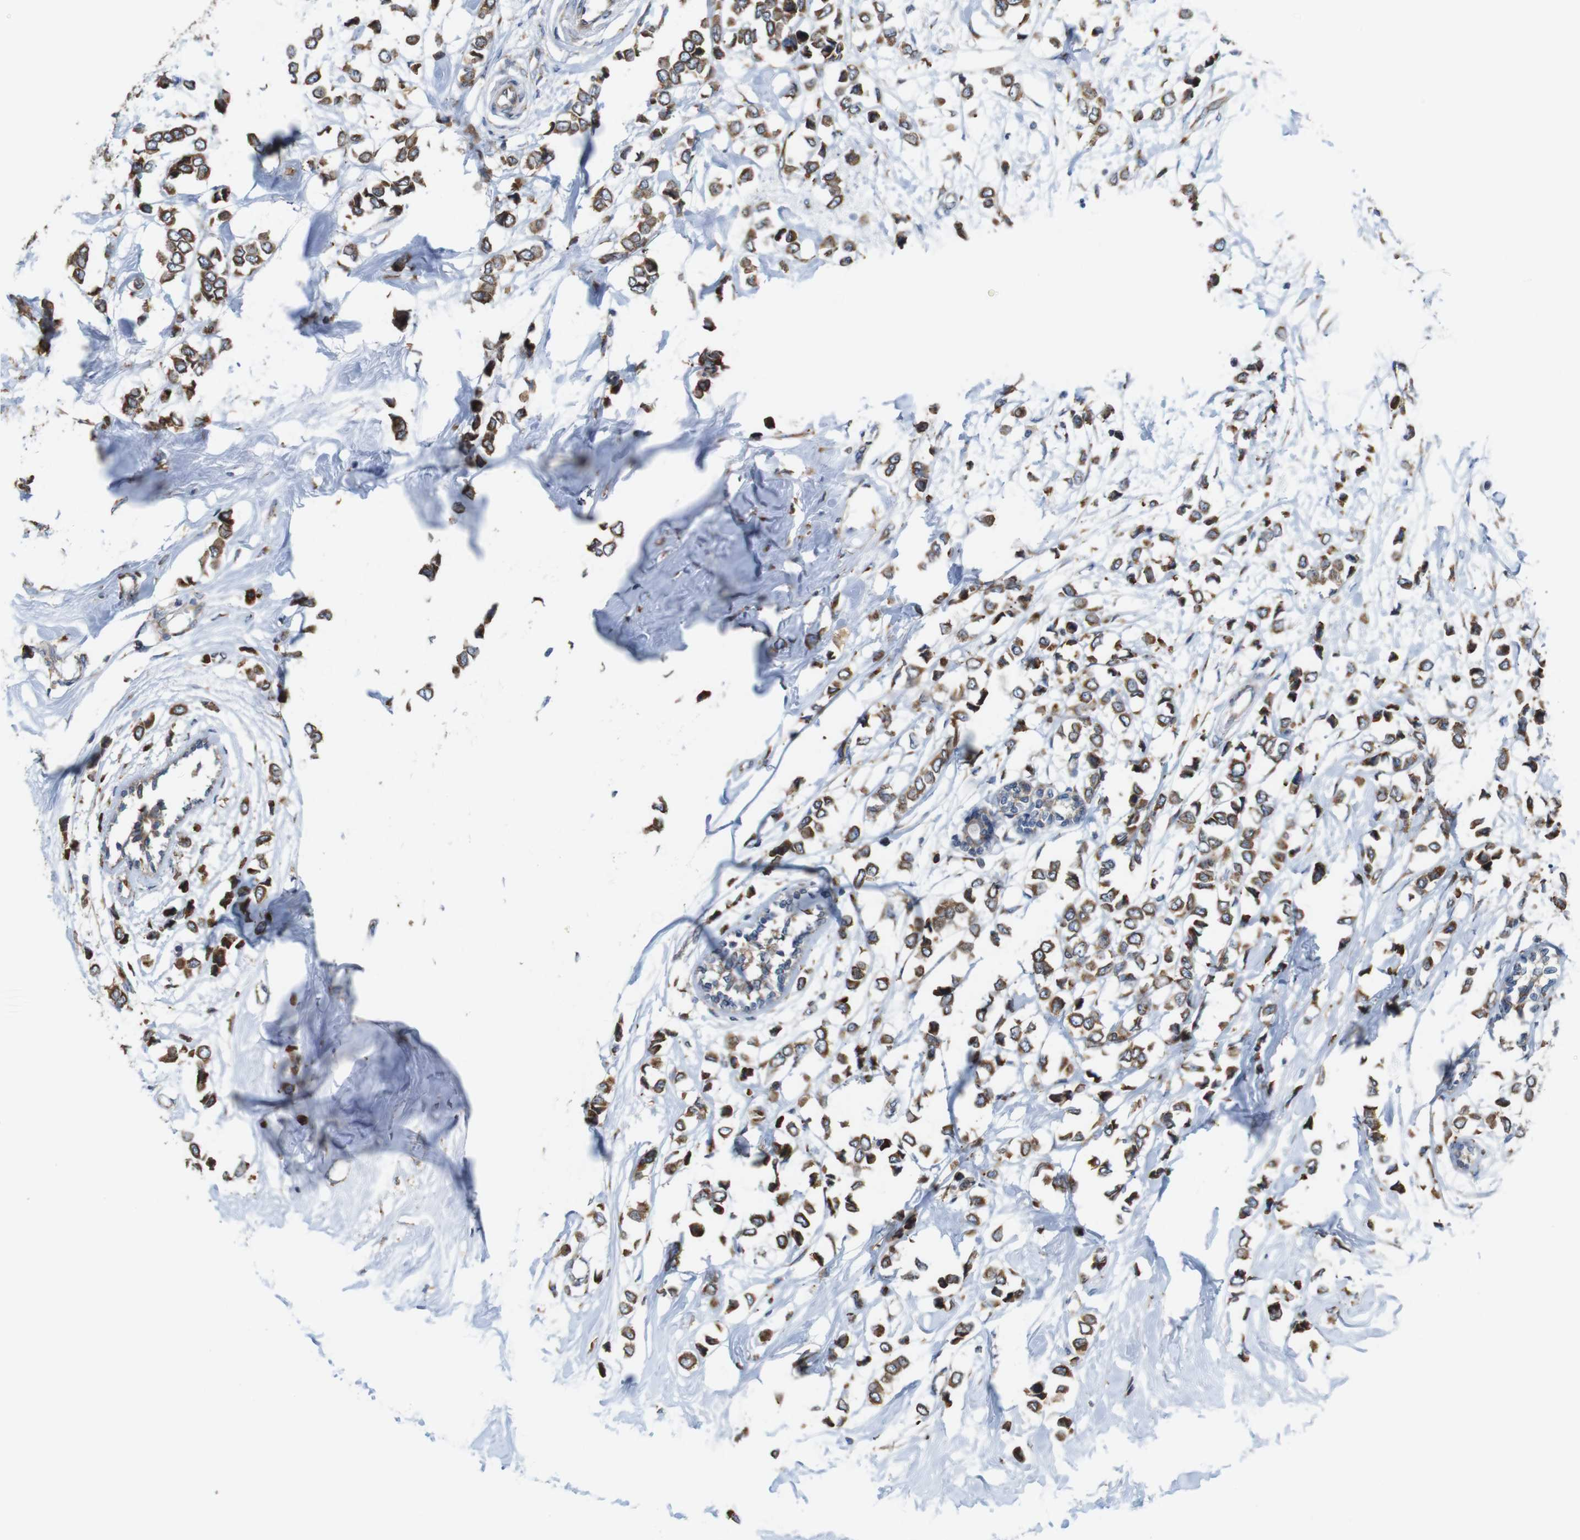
{"staining": {"intensity": "moderate", "quantity": ">75%", "location": "cytoplasmic/membranous"}, "tissue": "breast cancer", "cell_type": "Tumor cells", "image_type": "cancer", "snomed": [{"axis": "morphology", "description": "Lobular carcinoma"}, {"axis": "topography", "description": "Breast"}], "caption": "Protein staining by immunohistochemistry (IHC) reveals moderate cytoplasmic/membranous positivity in approximately >75% of tumor cells in lobular carcinoma (breast).", "gene": "UGGT1", "patient": {"sex": "female", "age": 51}}